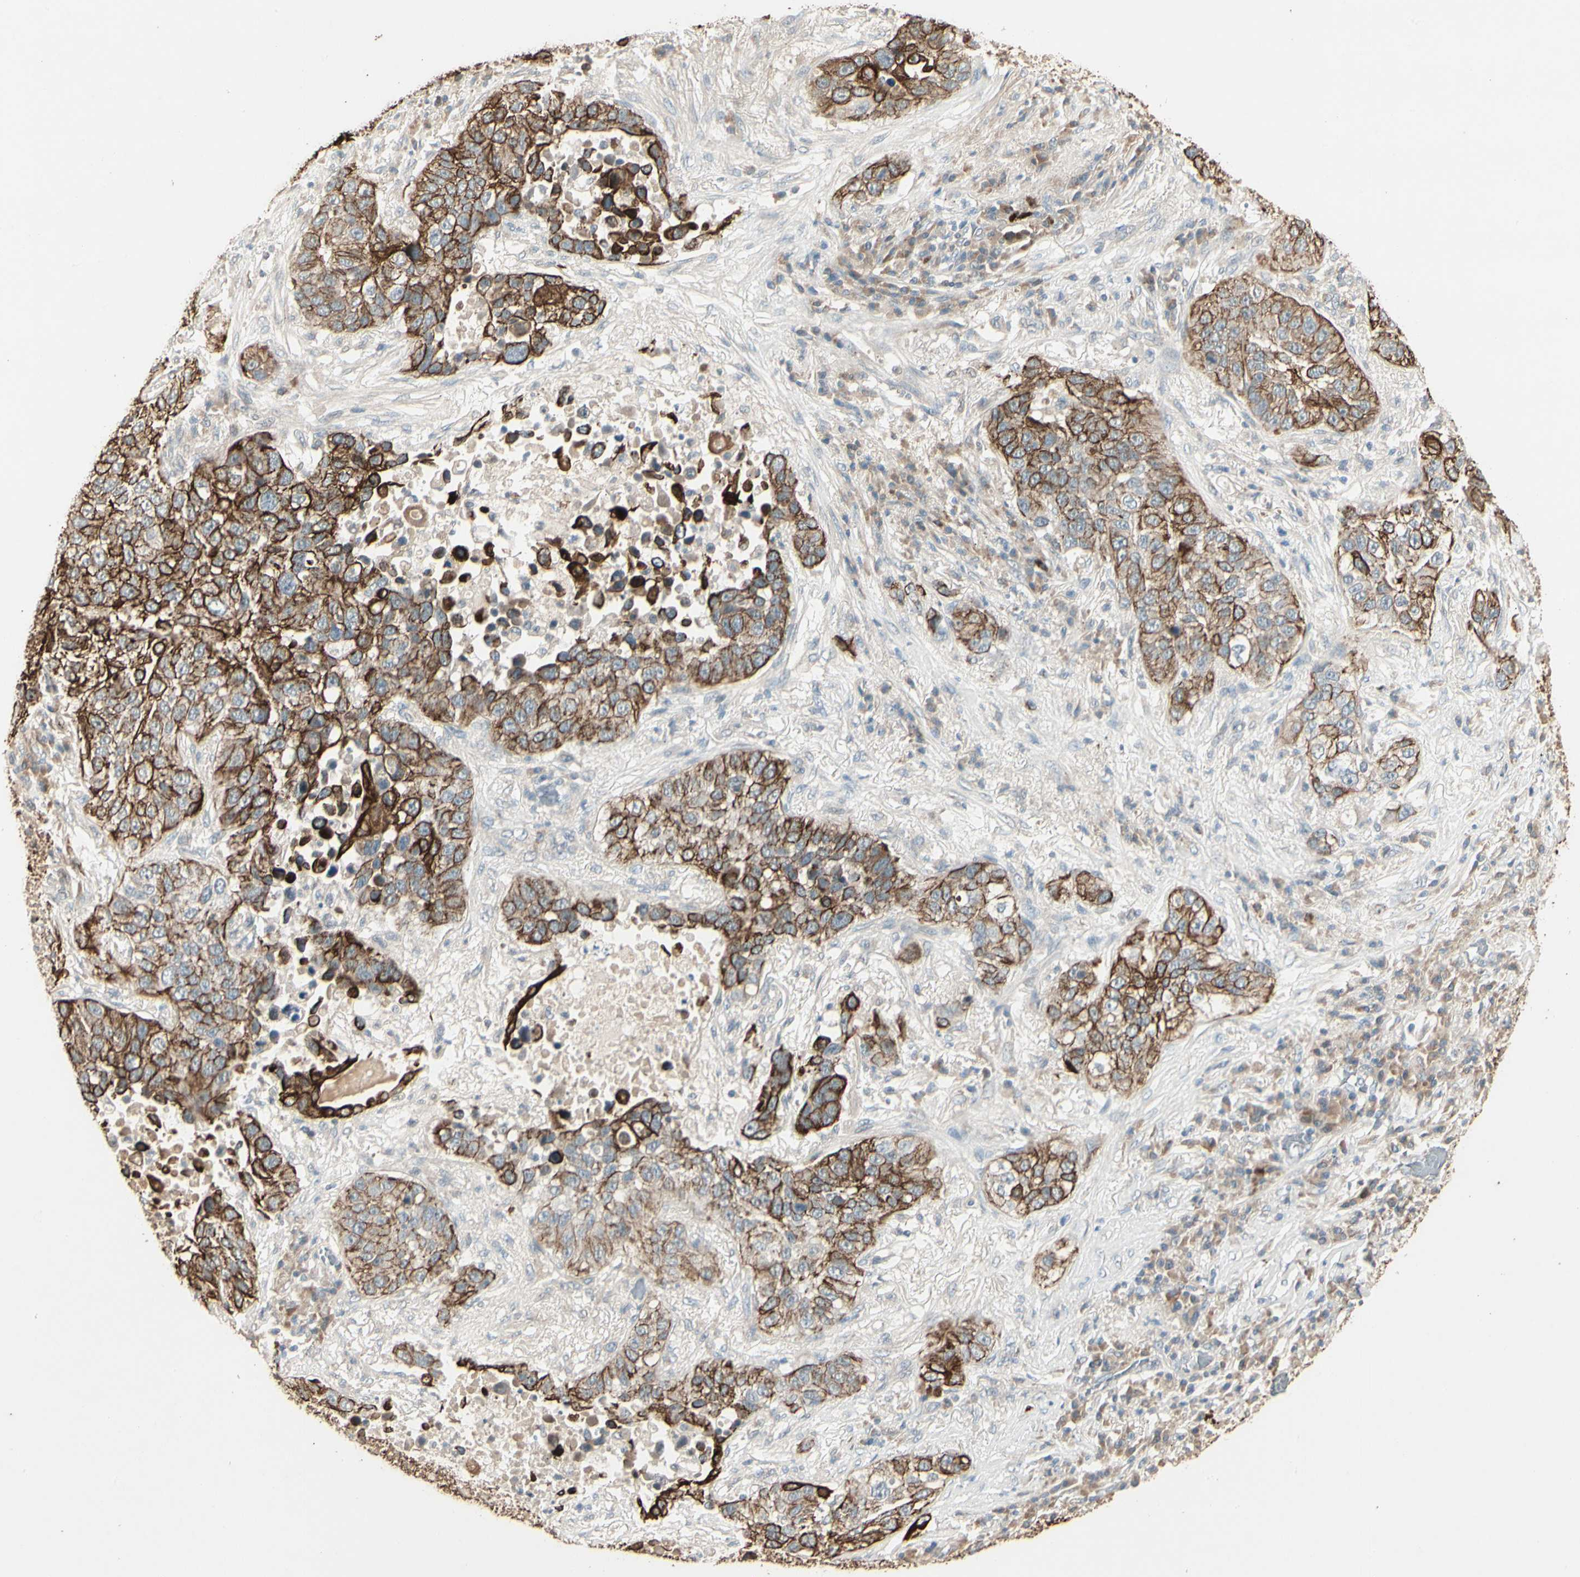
{"staining": {"intensity": "strong", "quantity": ">75%", "location": "cytoplasmic/membranous"}, "tissue": "lung cancer", "cell_type": "Tumor cells", "image_type": "cancer", "snomed": [{"axis": "morphology", "description": "Squamous cell carcinoma, NOS"}, {"axis": "topography", "description": "Lung"}], "caption": "Immunohistochemistry of lung squamous cell carcinoma reveals high levels of strong cytoplasmic/membranous expression in about >75% of tumor cells. (IHC, brightfield microscopy, high magnification).", "gene": "SKIL", "patient": {"sex": "male", "age": 57}}